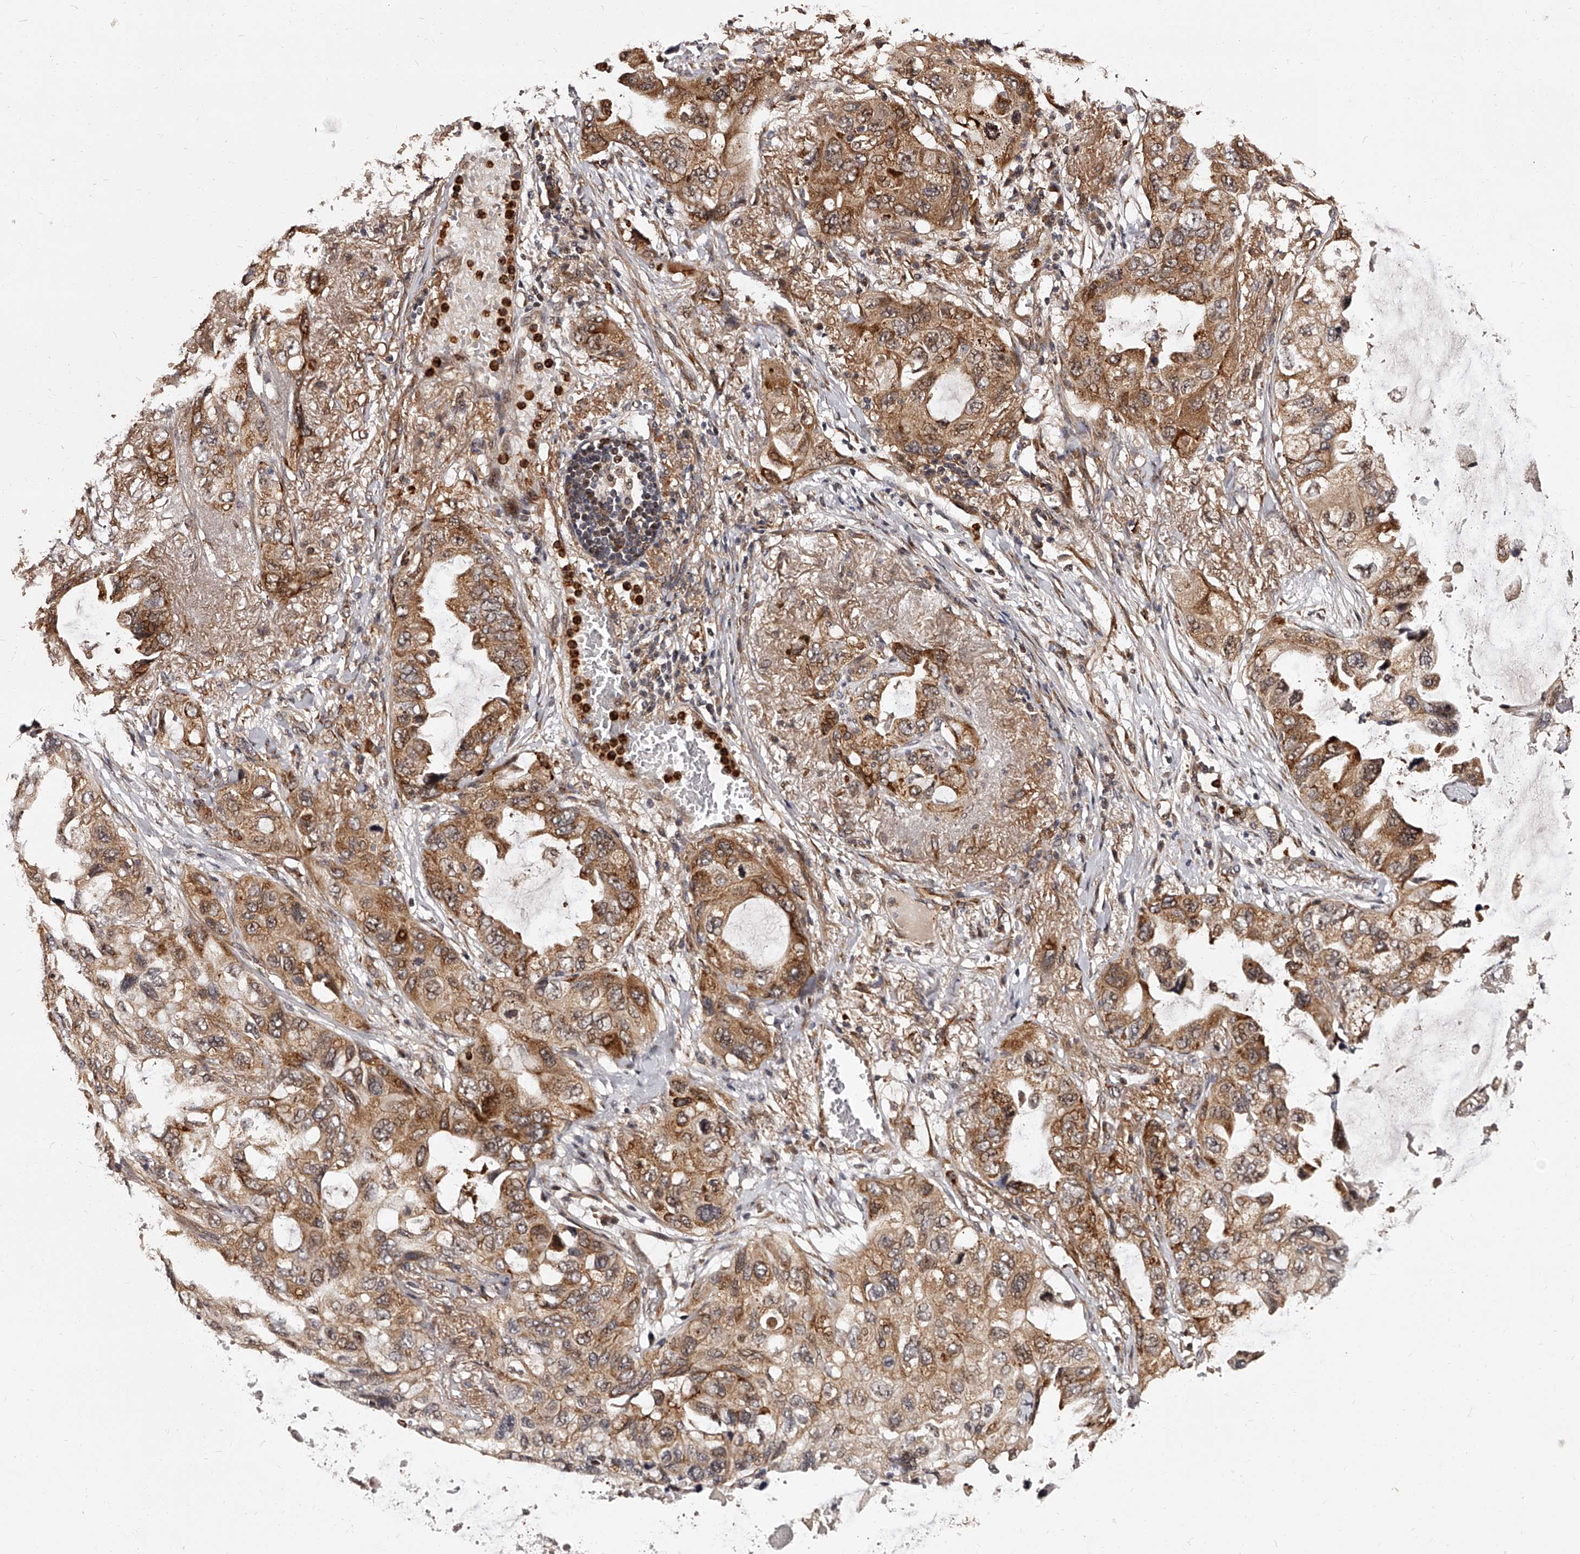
{"staining": {"intensity": "moderate", "quantity": ">75%", "location": "cytoplasmic/membranous"}, "tissue": "lung cancer", "cell_type": "Tumor cells", "image_type": "cancer", "snomed": [{"axis": "morphology", "description": "Squamous cell carcinoma, NOS"}, {"axis": "topography", "description": "Lung"}], "caption": "Tumor cells display moderate cytoplasmic/membranous positivity in approximately >75% of cells in squamous cell carcinoma (lung).", "gene": "RSC1A1", "patient": {"sex": "female", "age": 73}}